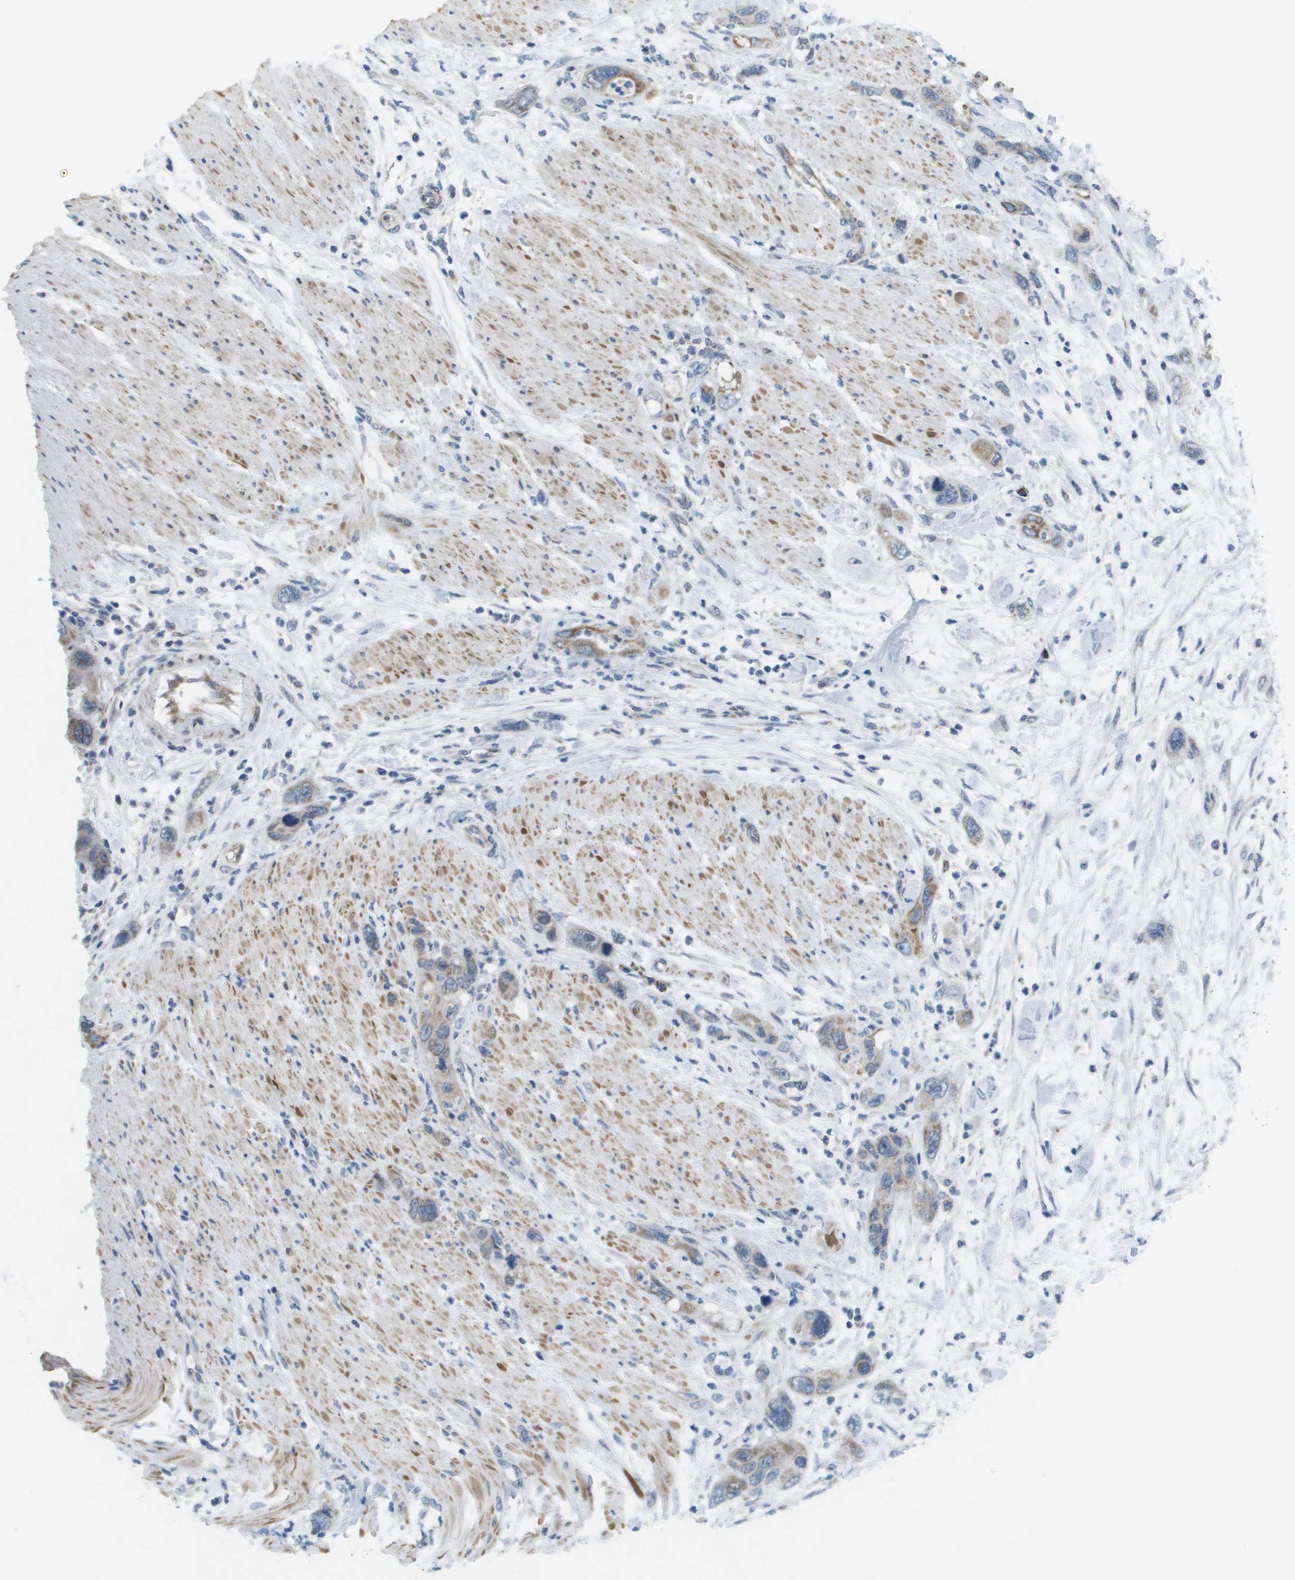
{"staining": {"intensity": "moderate", "quantity": "<25%", "location": "cytoplasmic/membranous"}, "tissue": "pancreatic cancer", "cell_type": "Tumor cells", "image_type": "cancer", "snomed": [{"axis": "morphology", "description": "Normal tissue, NOS"}, {"axis": "morphology", "description": "Adenocarcinoma, NOS"}, {"axis": "topography", "description": "Pancreas"}], "caption": "Pancreatic adenocarcinoma stained for a protein displays moderate cytoplasmic/membranous positivity in tumor cells.", "gene": "TMEM223", "patient": {"sex": "female", "age": 71}}